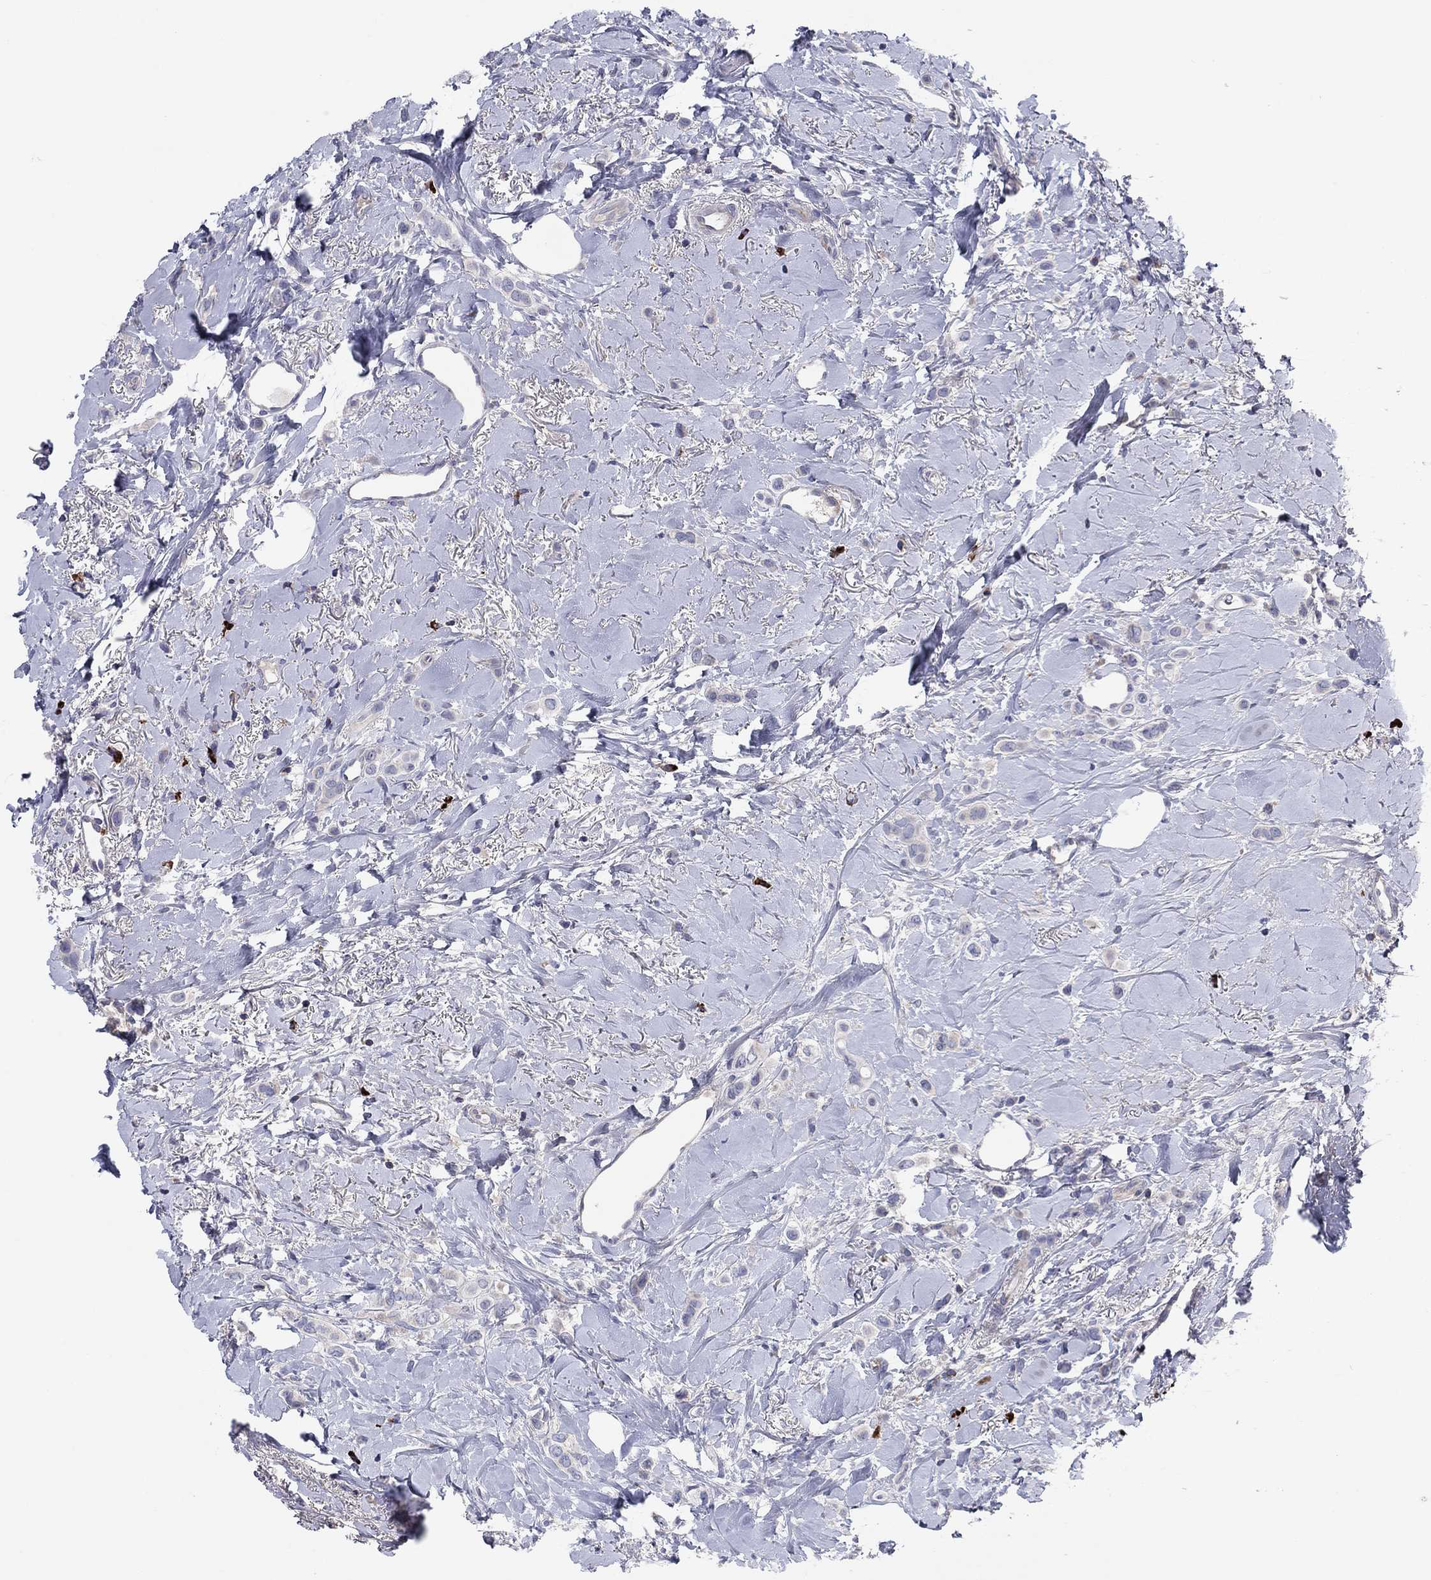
{"staining": {"intensity": "negative", "quantity": "none", "location": "none"}, "tissue": "breast cancer", "cell_type": "Tumor cells", "image_type": "cancer", "snomed": [{"axis": "morphology", "description": "Lobular carcinoma"}, {"axis": "topography", "description": "Breast"}], "caption": "Immunohistochemical staining of human breast cancer displays no significant positivity in tumor cells. (Stains: DAB (3,3'-diaminobenzidine) IHC with hematoxylin counter stain, Microscopy: brightfield microscopy at high magnification).", "gene": "PVR", "patient": {"sex": "female", "age": 66}}